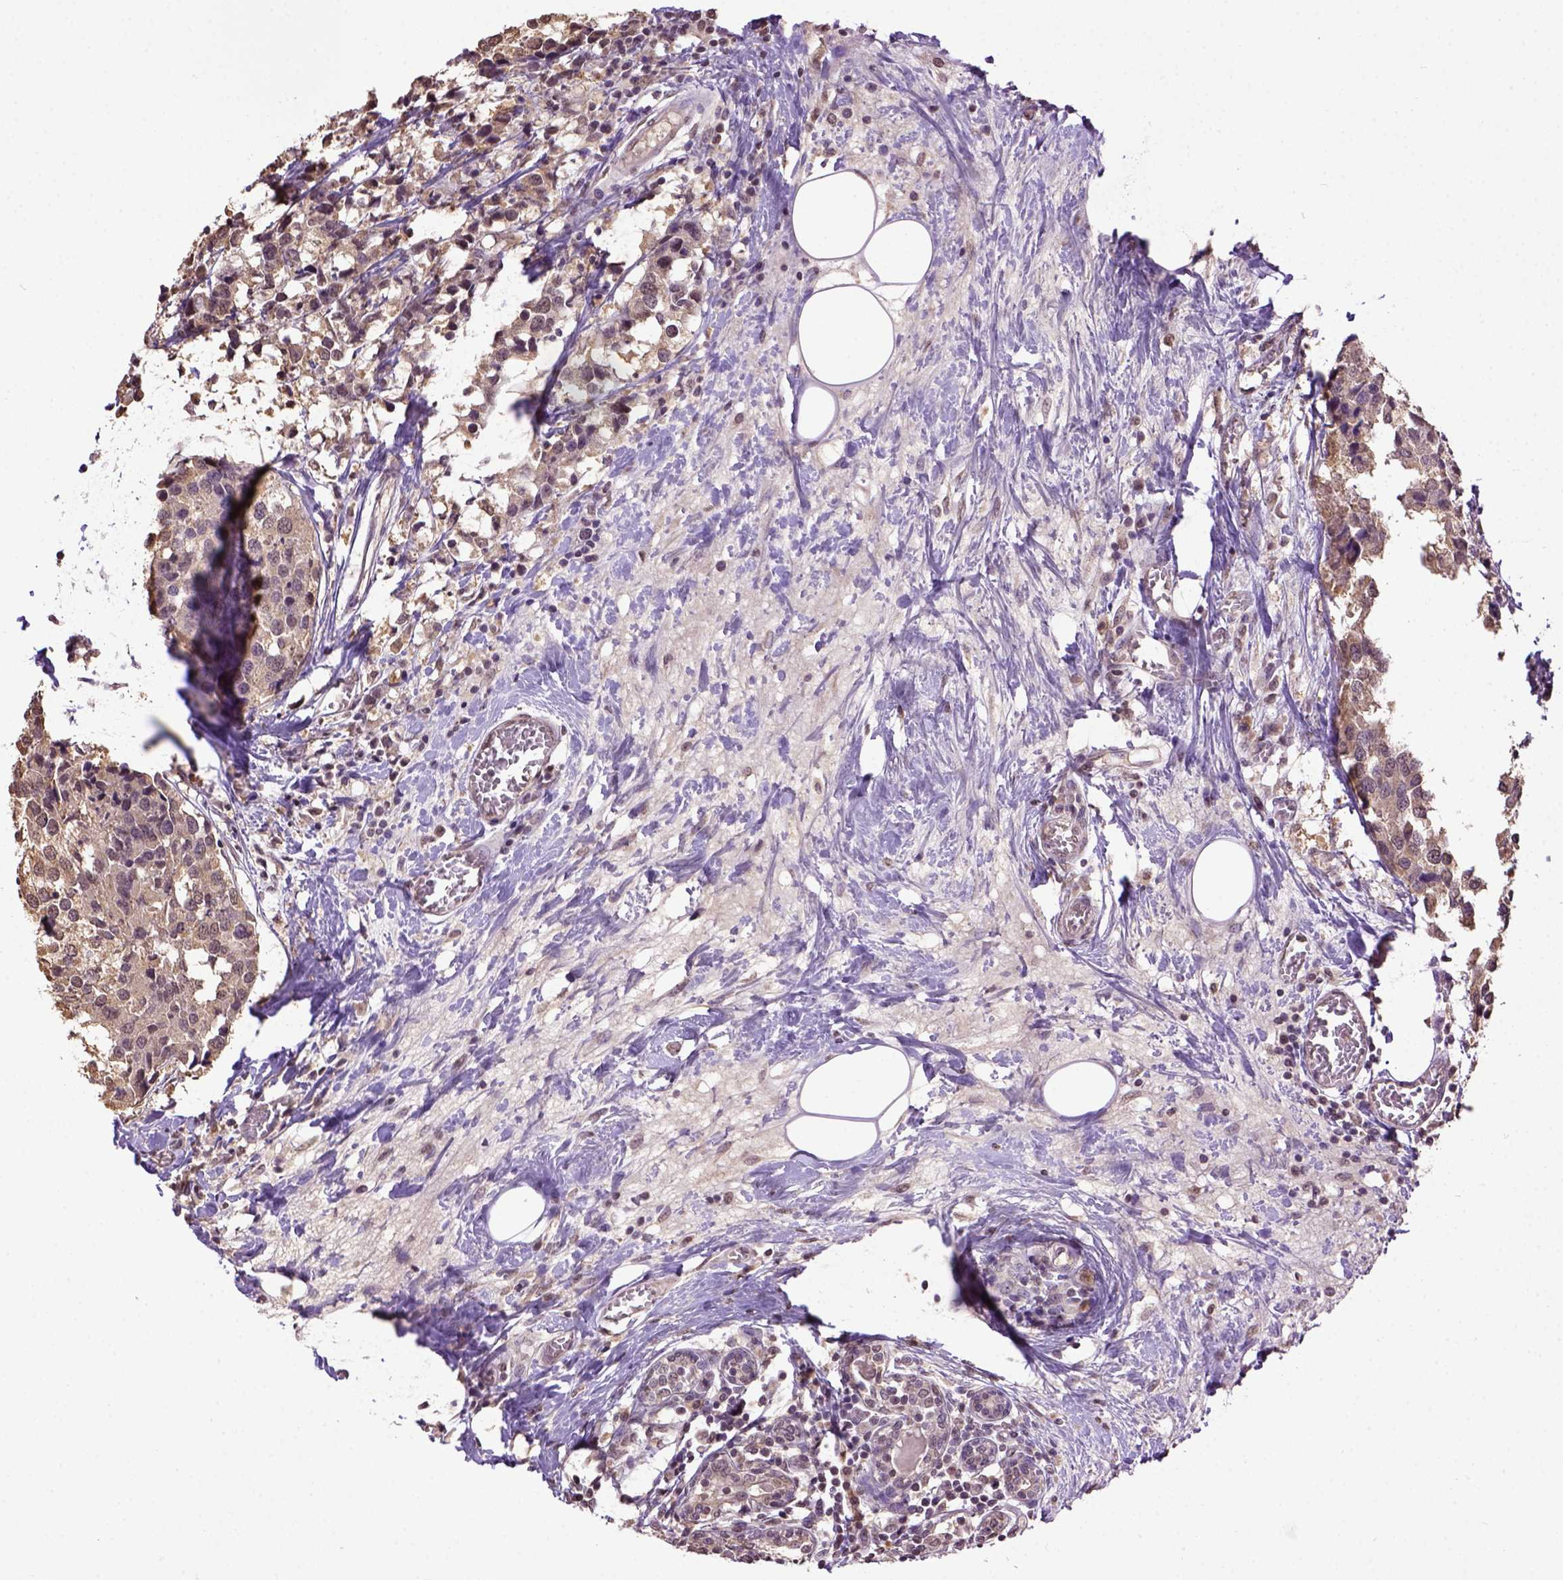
{"staining": {"intensity": "weak", "quantity": ">75%", "location": "cytoplasmic/membranous"}, "tissue": "breast cancer", "cell_type": "Tumor cells", "image_type": "cancer", "snomed": [{"axis": "morphology", "description": "Lobular carcinoma"}, {"axis": "topography", "description": "Breast"}], "caption": "Protein expression analysis of lobular carcinoma (breast) demonstrates weak cytoplasmic/membranous expression in approximately >75% of tumor cells. (DAB (3,3'-diaminobenzidine) = brown stain, brightfield microscopy at high magnification).", "gene": "WDR17", "patient": {"sex": "female", "age": 59}}